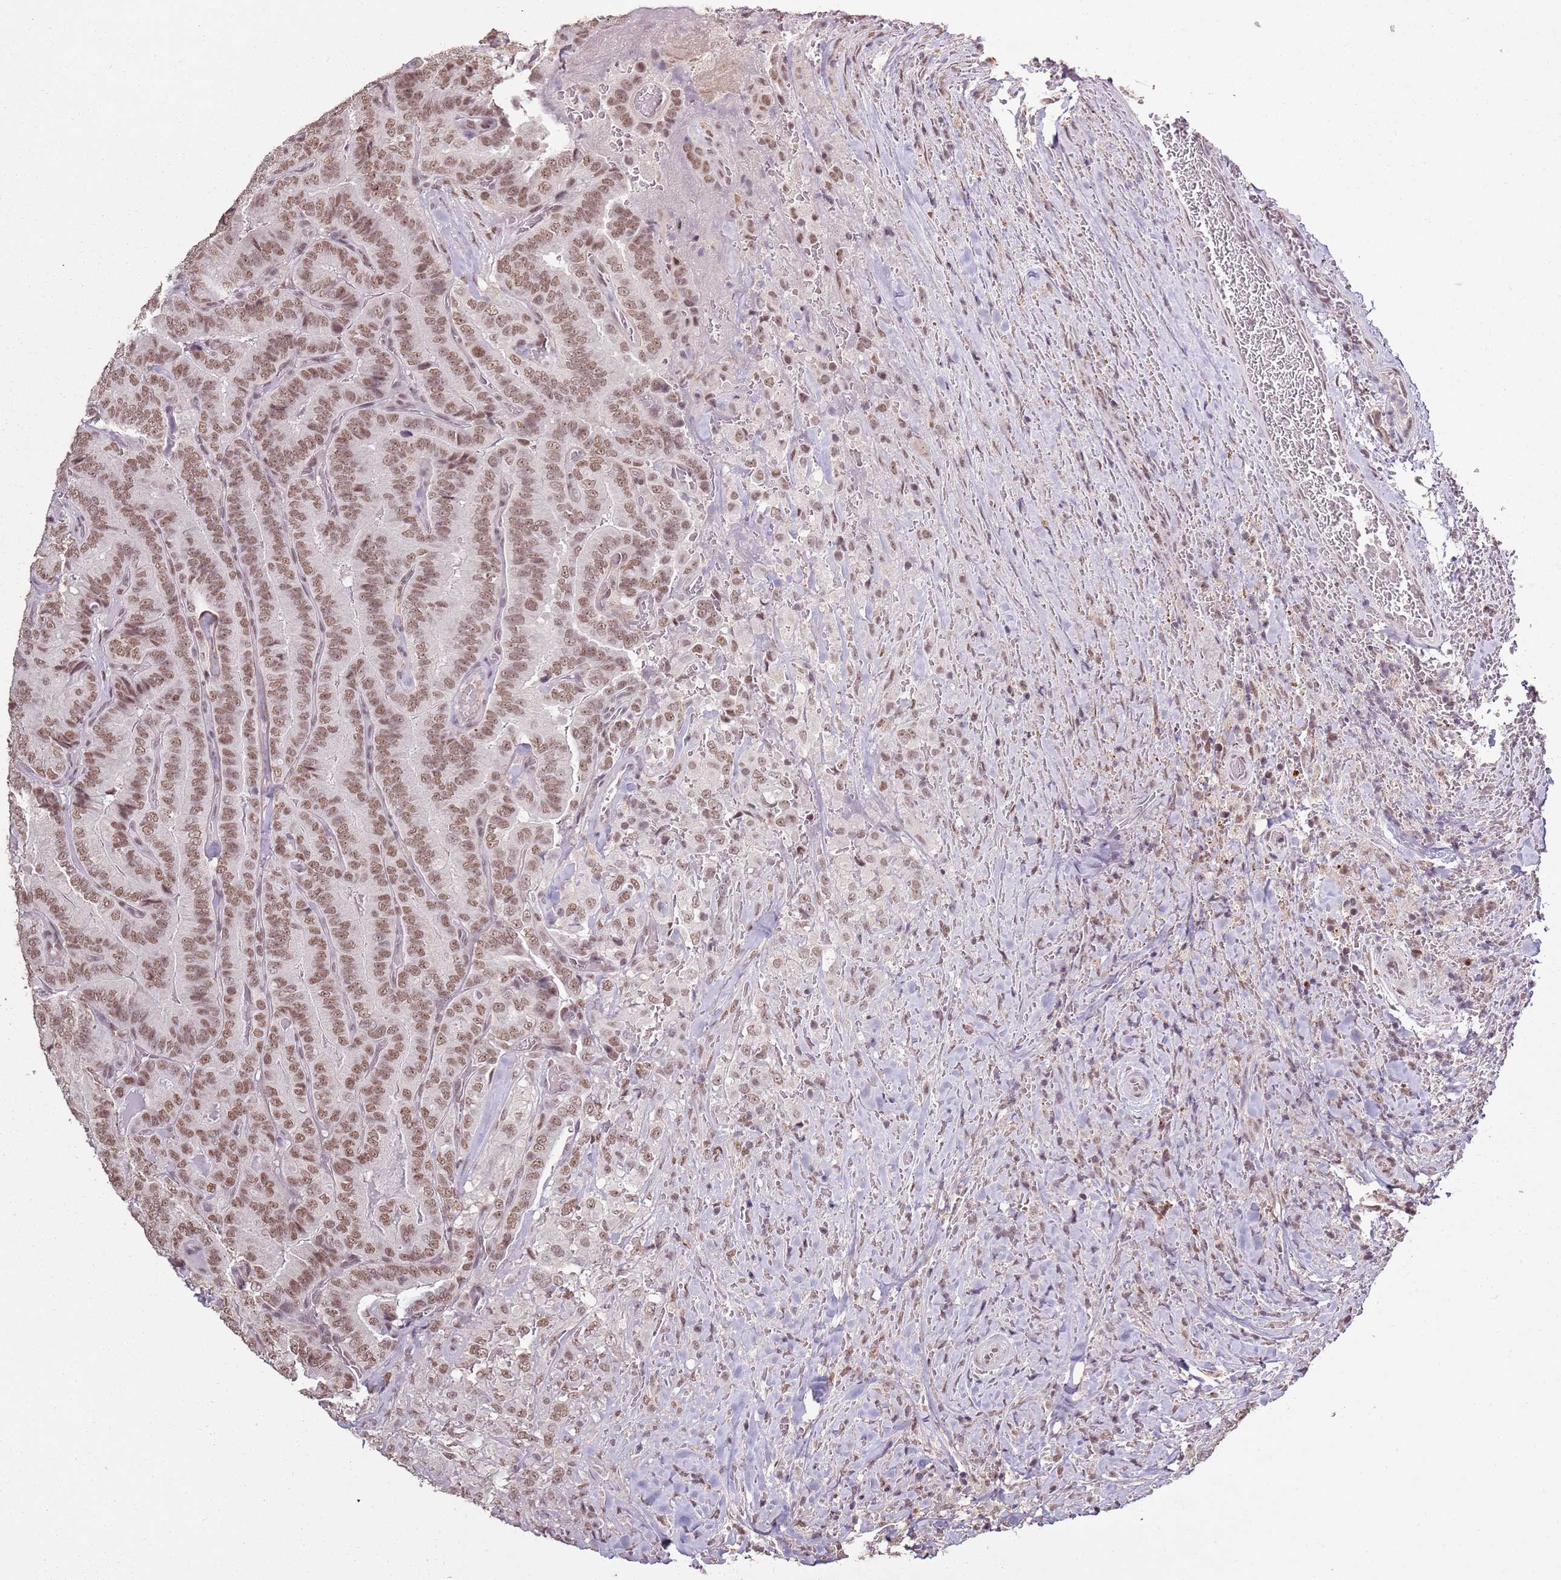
{"staining": {"intensity": "moderate", "quantity": ">75%", "location": "nuclear"}, "tissue": "thyroid cancer", "cell_type": "Tumor cells", "image_type": "cancer", "snomed": [{"axis": "morphology", "description": "Papillary adenocarcinoma, NOS"}, {"axis": "topography", "description": "Thyroid gland"}], "caption": "Thyroid papillary adenocarcinoma stained with IHC demonstrates moderate nuclear positivity in approximately >75% of tumor cells. (Brightfield microscopy of DAB IHC at high magnification).", "gene": "ARL14EP", "patient": {"sex": "male", "age": 61}}